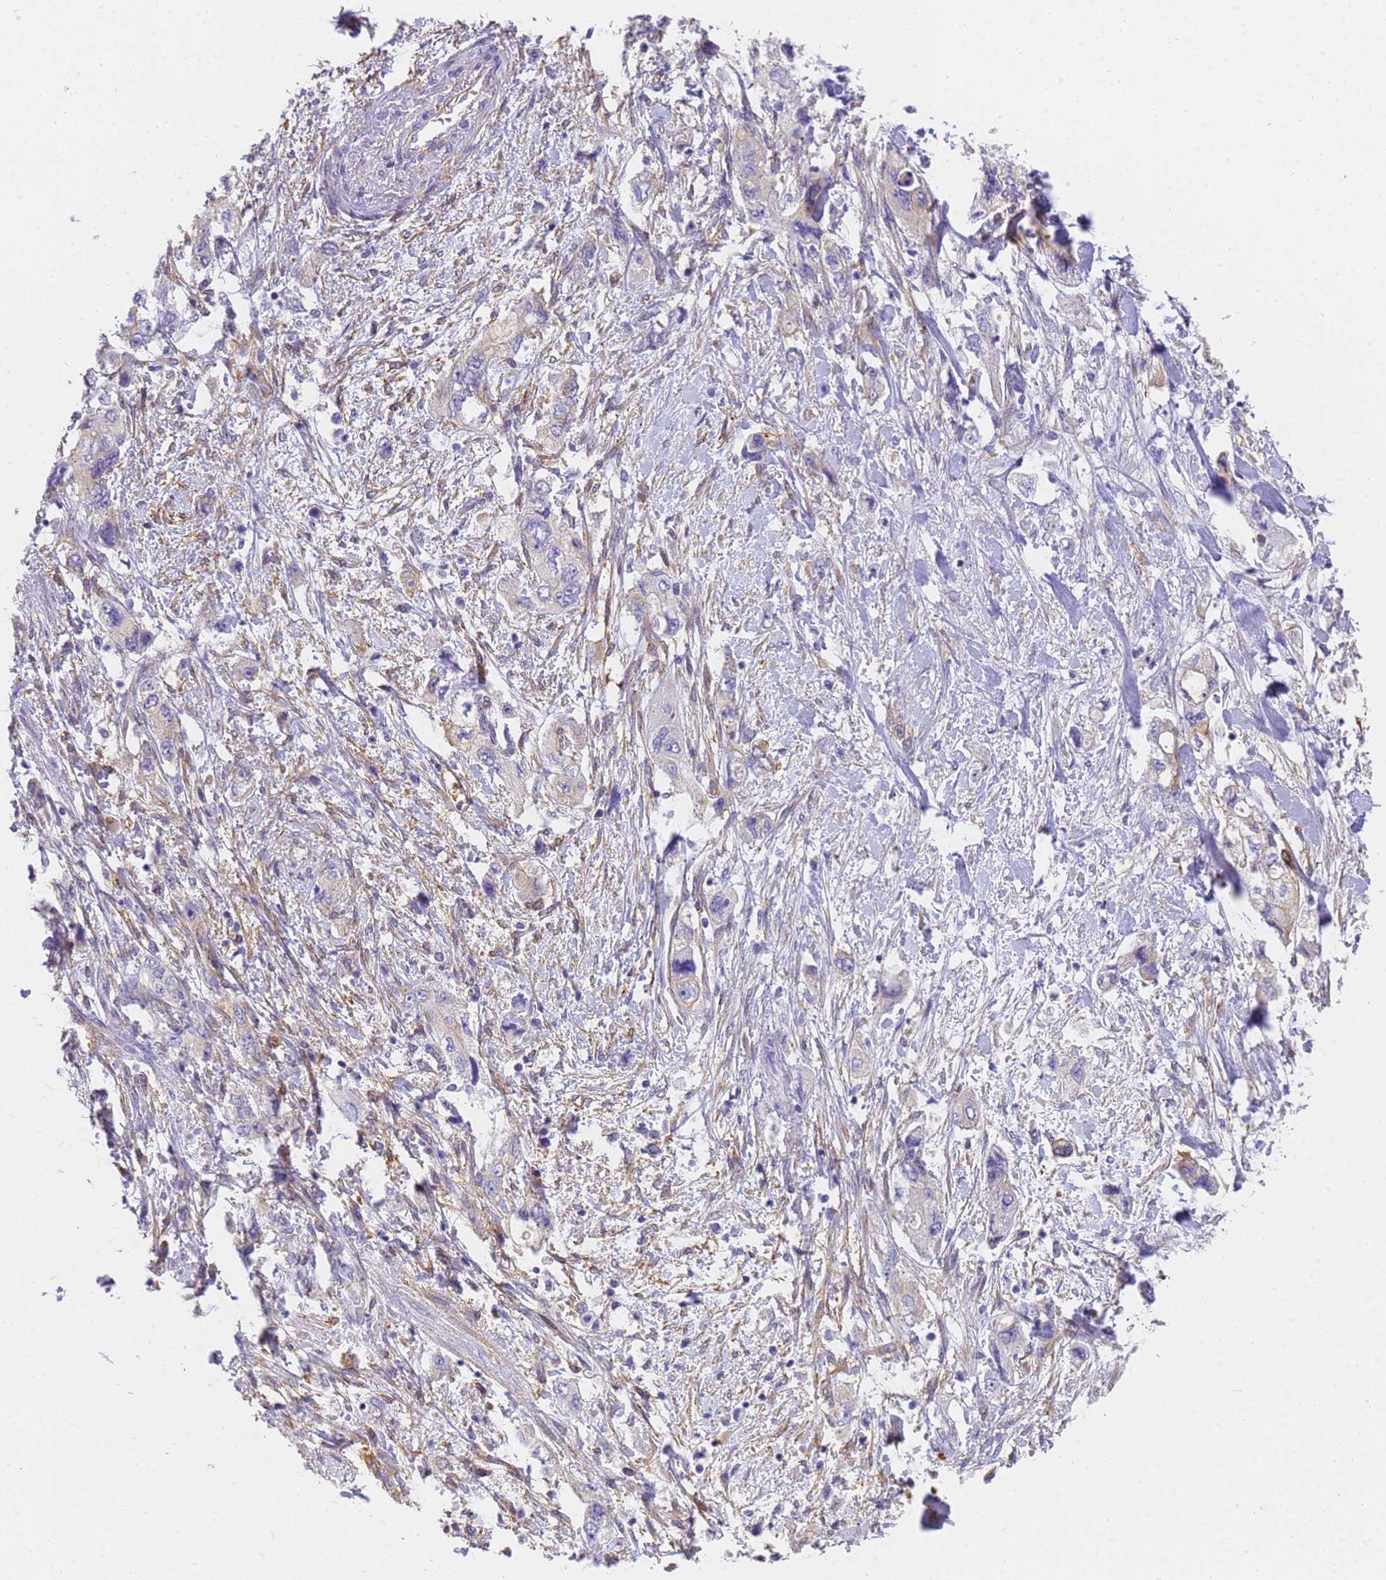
{"staining": {"intensity": "weak", "quantity": "<25%", "location": "cytoplasmic/membranous"}, "tissue": "pancreatic cancer", "cell_type": "Tumor cells", "image_type": "cancer", "snomed": [{"axis": "morphology", "description": "Adenocarcinoma, NOS"}, {"axis": "topography", "description": "Pancreas"}], "caption": "An image of adenocarcinoma (pancreatic) stained for a protein shows no brown staining in tumor cells.", "gene": "MVB12A", "patient": {"sex": "female", "age": 73}}